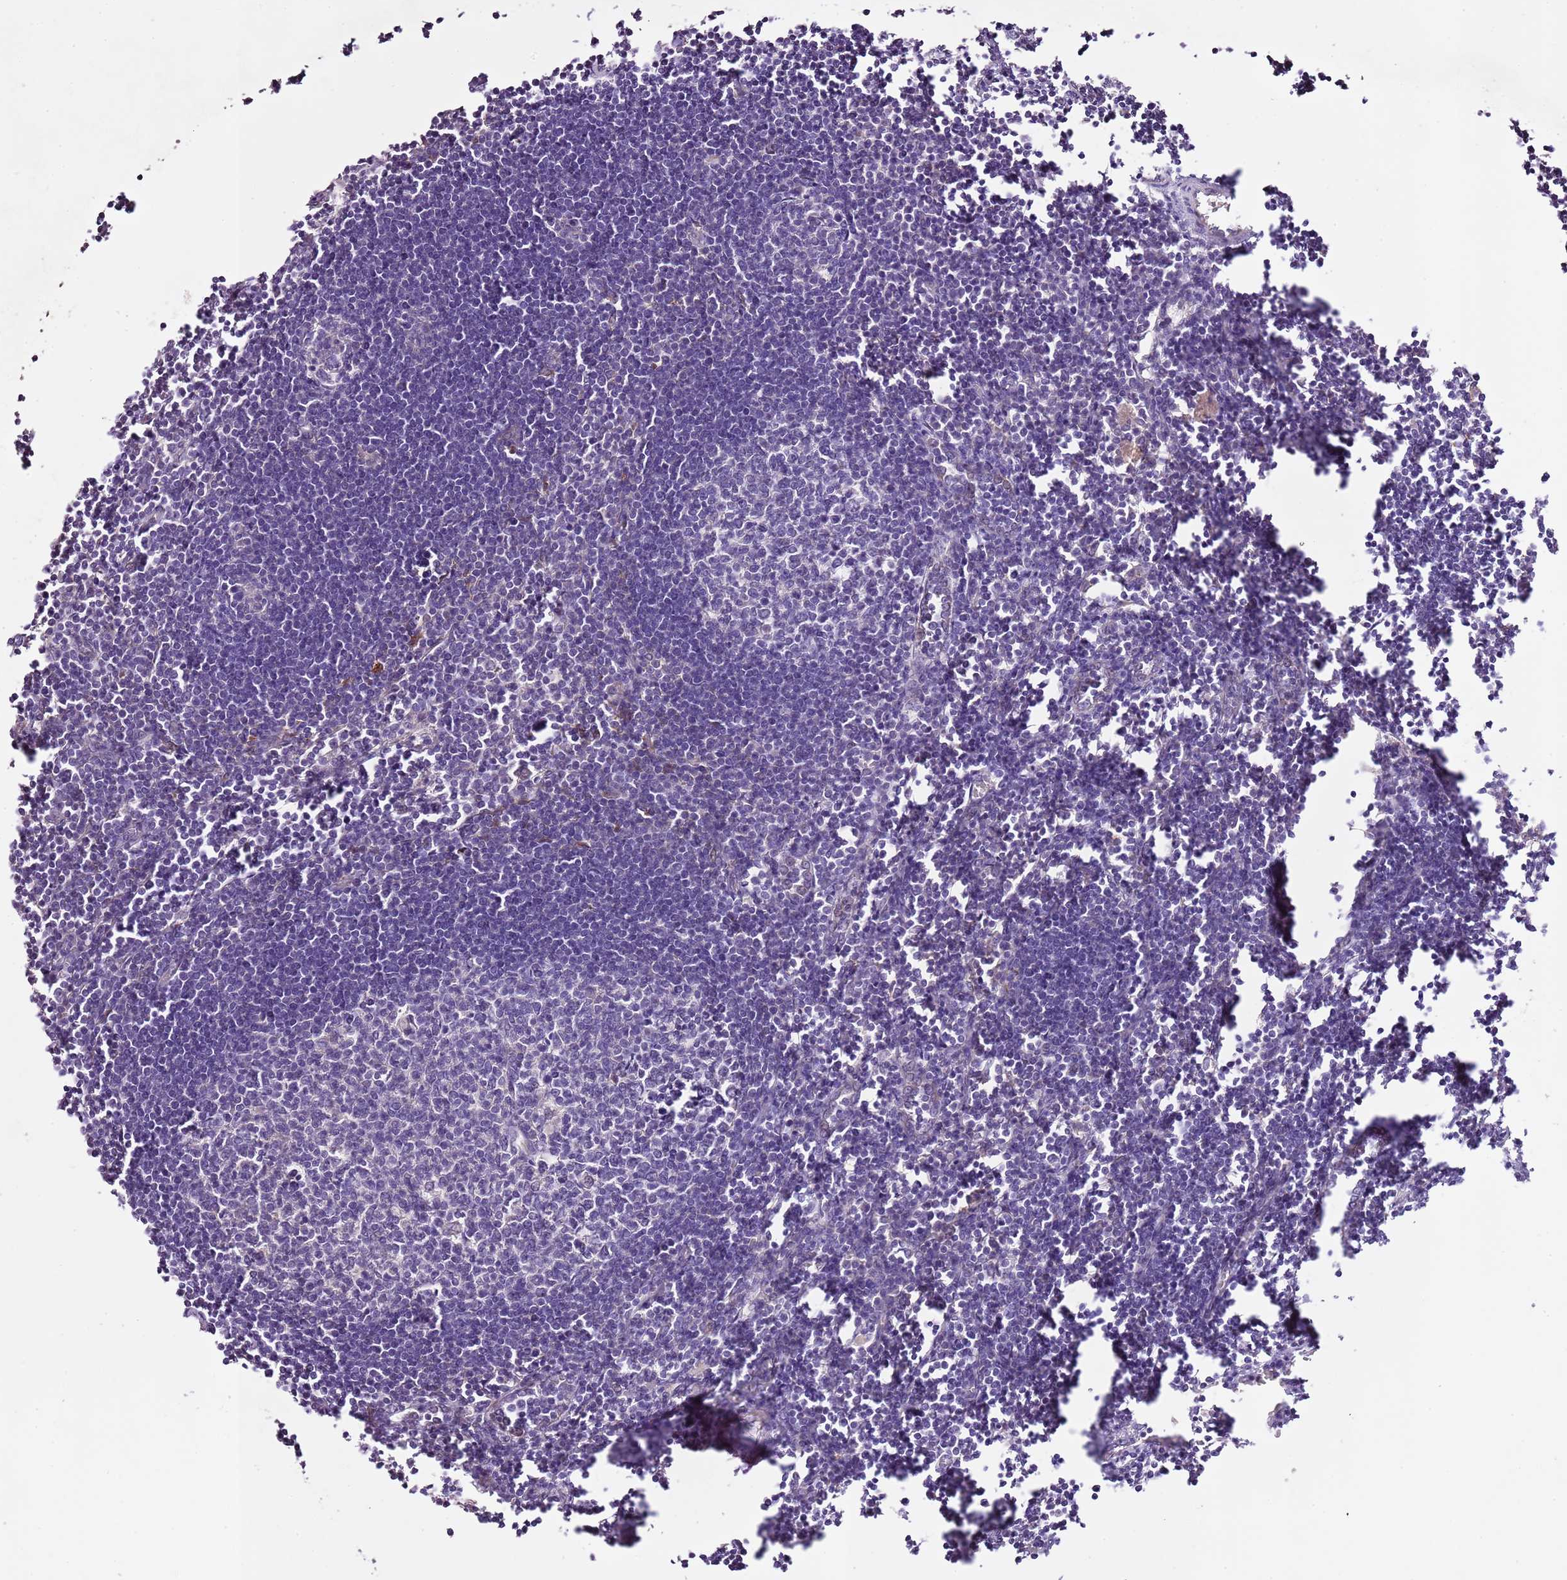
{"staining": {"intensity": "negative", "quantity": "none", "location": "none"}, "tissue": "lymph node", "cell_type": "Germinal center cells", "image_type": "normal", "snomed": [{"axis": "morphology", "description": "Normal tissue, NOS"}, {"axis": "morphology", "description": "Malignant melanoma, Metastatic site"}, {"axis": "topography", "description": "Lymph node"}], "caption": "Micrograph shows no significant protein positivity in germinal center cells of benign lymph node. The staining is performed using DAB (3,3'-diaminobenzidine) brown chromogen with nuclei counter-stained in using hematoxylin.", "gene": "CMKLR1", "patient": {"sex": "male", "age": 41}}